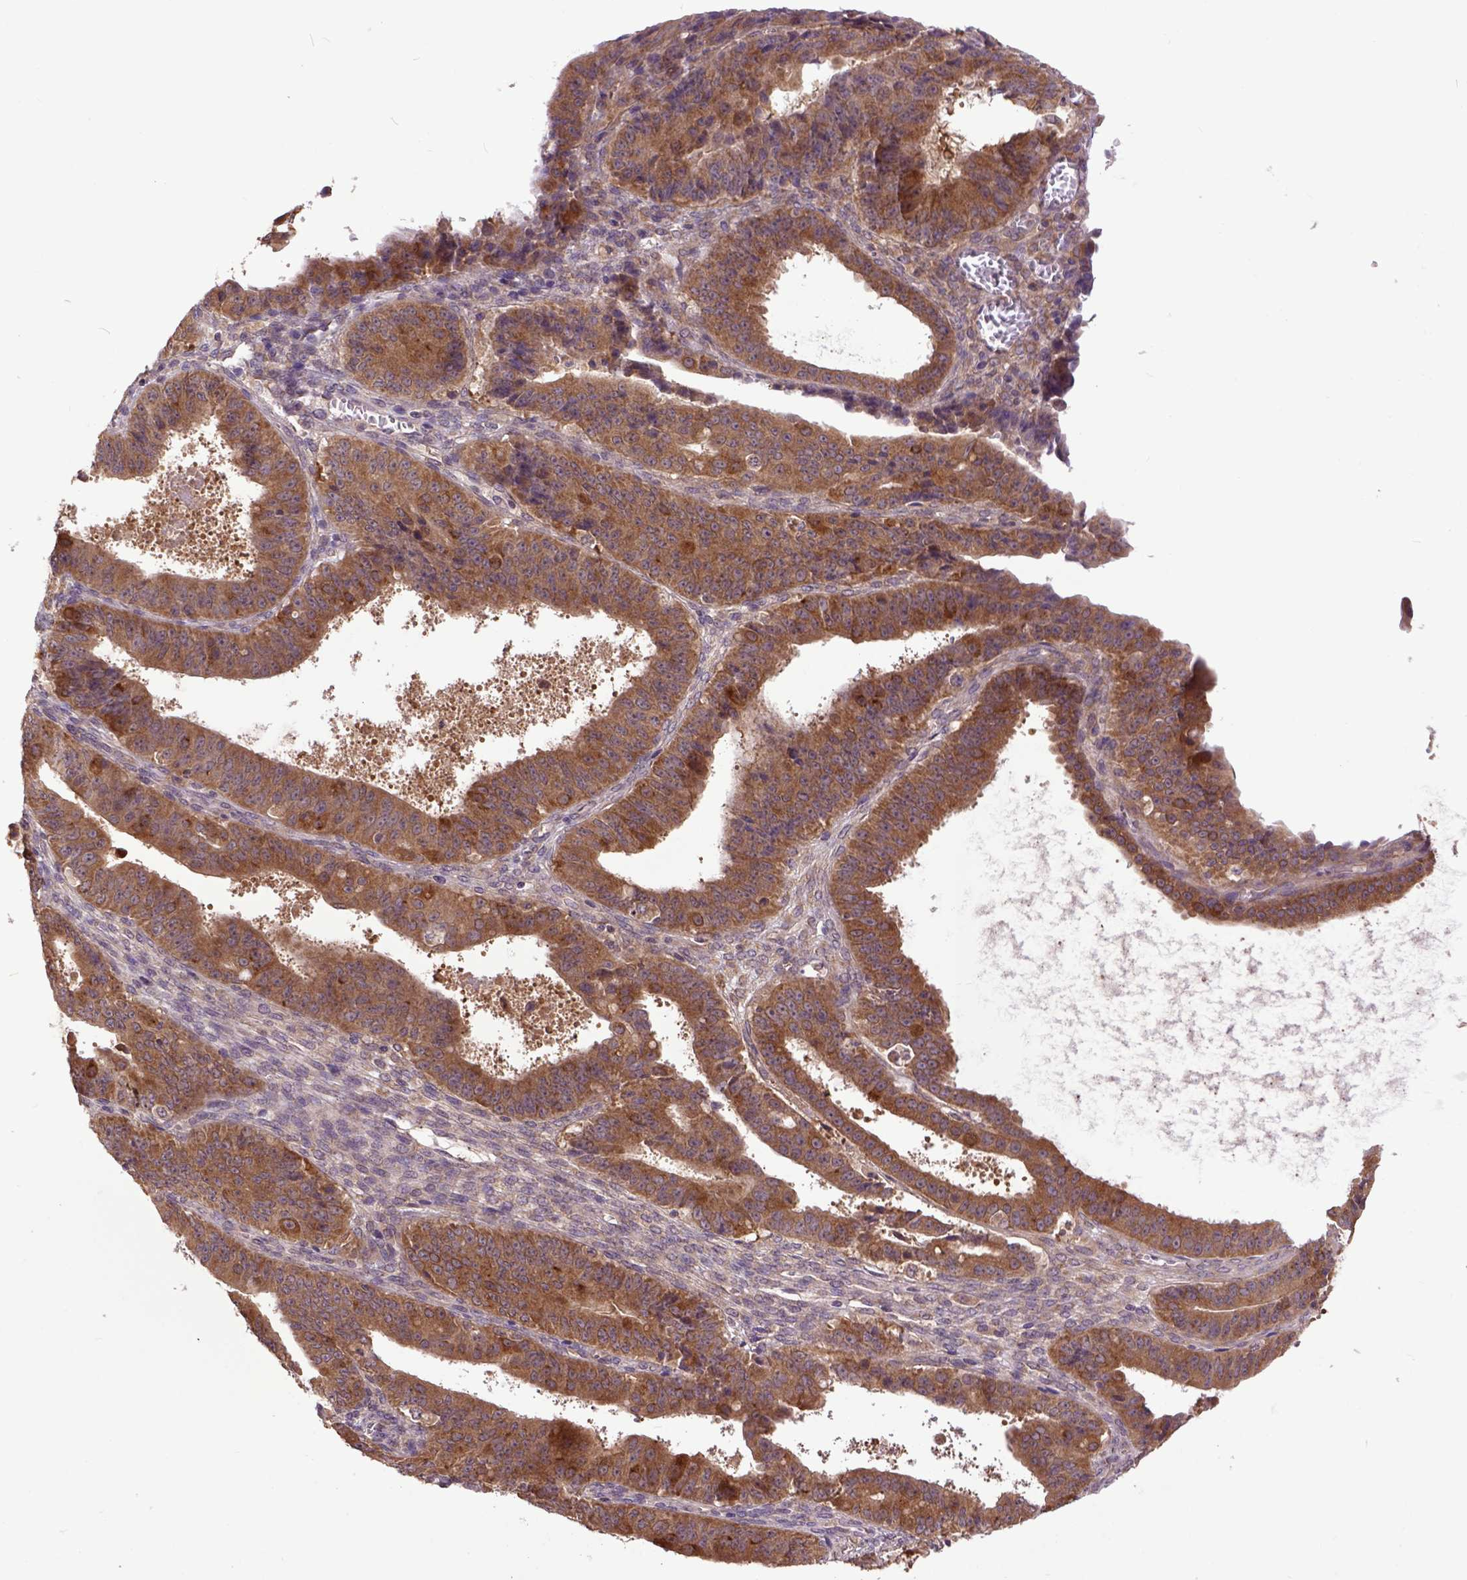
{"staining": {"intensity": "moderate", "quantity": ">75%", "location": "cytoplasmic/membranous"}, "tissue": "ovarian cancer", "cell_type": "Tumor cells", "image_type": "cancer", "snomed": [{"axis": "morphology", "description": "Carcinoma, endometroid"}, {"axis": "topography", "description": "Ovary"}], "caption": "An image of endometroid carcinoma (ovarian) stained for a protein exhibits moderate cytoplasmic/membranous brown staining in tumor cells. (IHC, brightfield microscopy, high magnification).", "gene": "ARL1", "patient": {"sex": "female", "age": 42}}